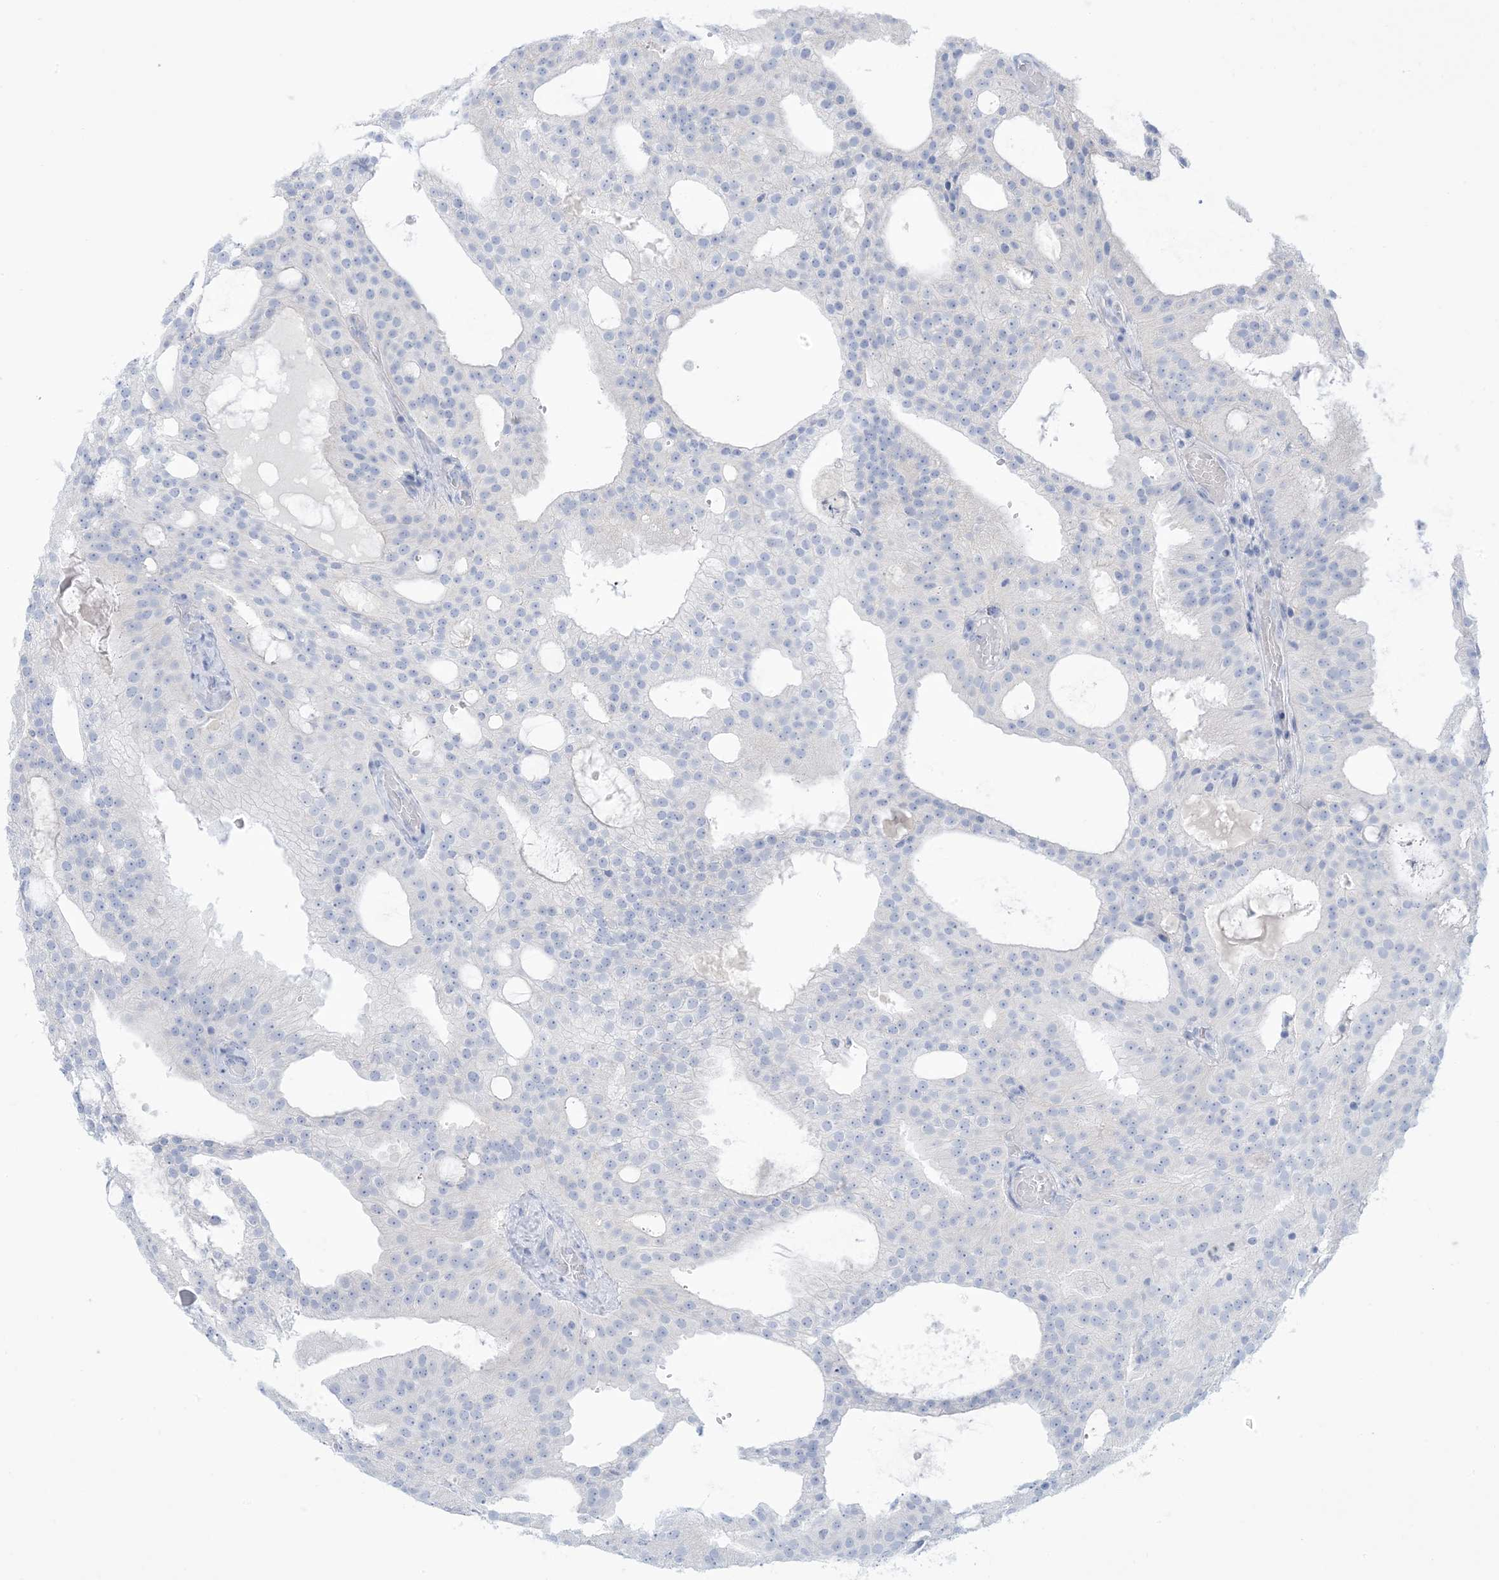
{"staining": {"intensity": "negative", "quantity": "none", "location": "none"}, "tissue": "prostate cancer", "cell_type": "Tumor cells", "image_type": "cancer", "snomed": [{"axis": "morphology", "description": "Adenocarcinoma, Medium grade"}, {"axis": "topography", "description": "Prostate"}], "caption": "Immunohistochemistry (IHC) of prostate medium-grade adenocarcinoma shows no staining in tumor cells.", "gene": "MTHFD2L", "patient": {"sex": "male", "age": 88}}